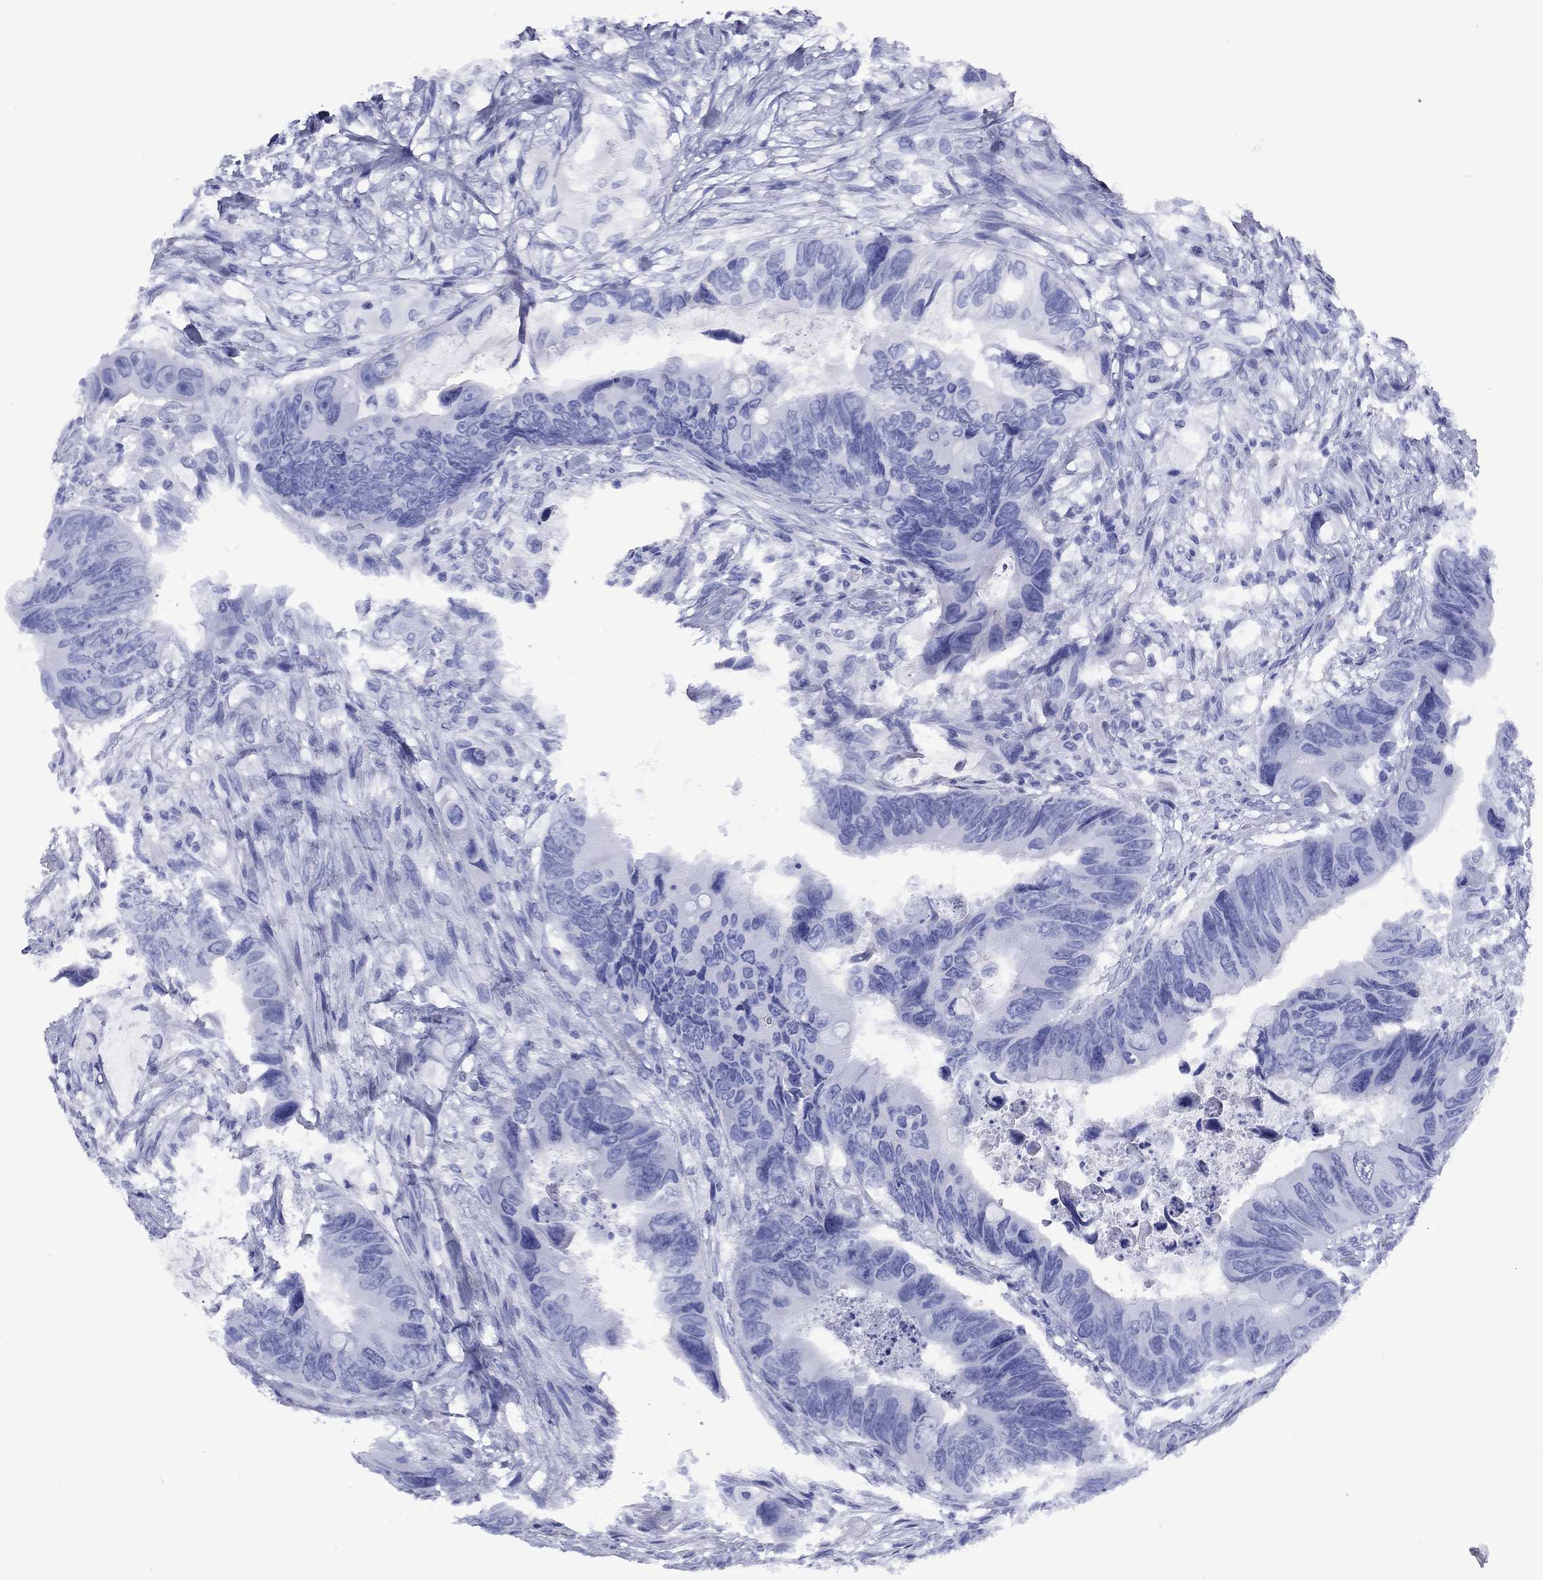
{"staining": {"intensity": "negative", "quantity": "none", "location": "none"}, "tissue": "colorectal cancer", "cell_type": "Tumor cells", "image_type": "cancer", "snomed": [{"axis": "morphology", "description": "Adenocarcinoma, NOS"}, {"axis": "topography", "description": "Rectum"}], "caption": "DAB immunohistochemical staining of adenocarcinoma (colorectal) displays no significant positivity in tumor cells. (DAB (3,3'-diaminobenzidine) IHC visualized using brightfield microscopy, high magnification).", "gene": "APOA2", "patient": {"sex": "male", "age": 63}}